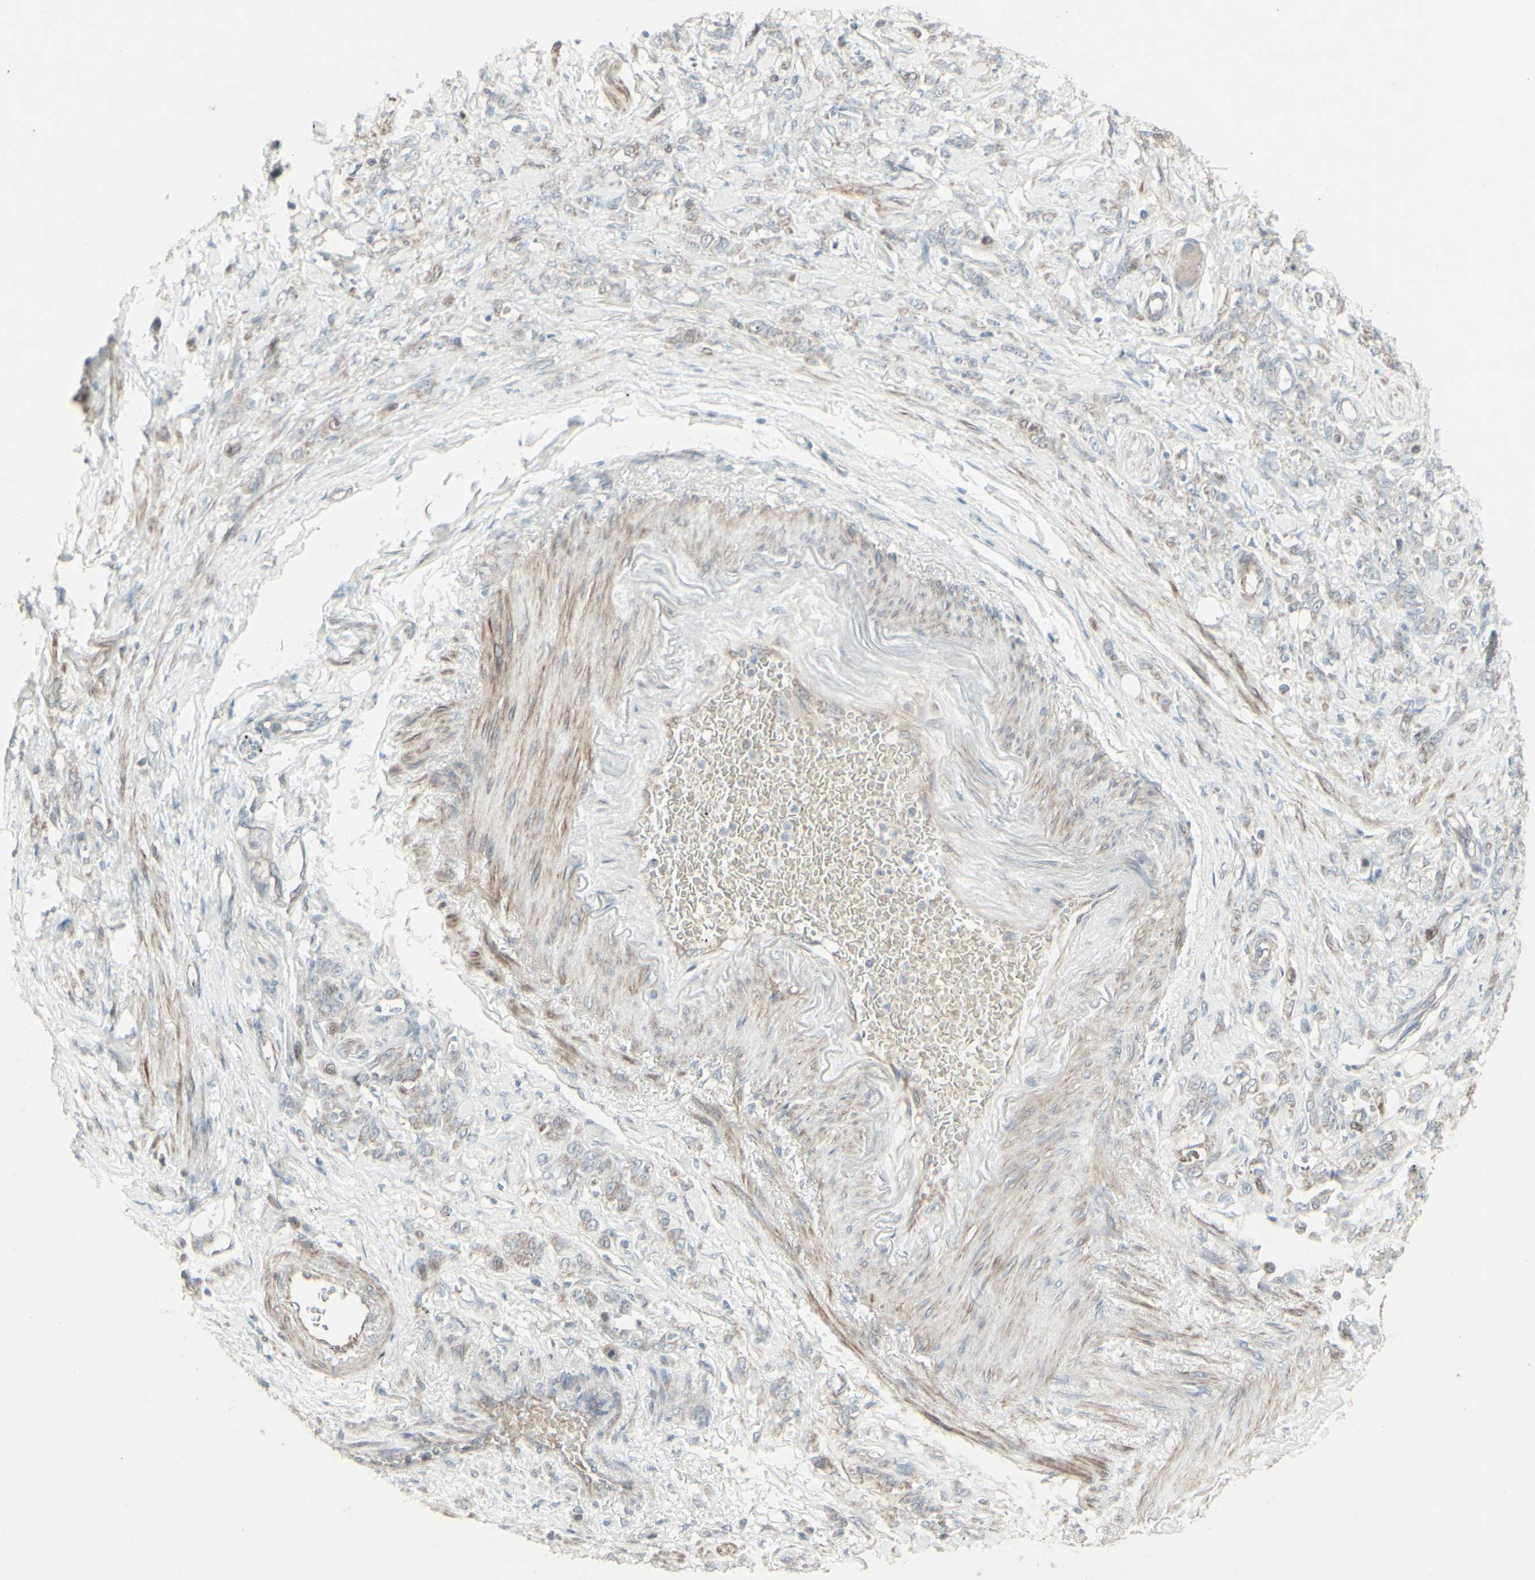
{"staining": {"intensity": "weak", "quantity": "25%-75%", "location": "cytoplasmic/membranous"}, "tissue": "stomach cancer", "cell_type": "Tumor cells", "image_type": "cancer", "snomed": [{"axis": "morphology", "description": "Adenocarcinoma, NOS"}, {"axis": "topography", "description": "Stomach"}], "caption": "Weak cytoplasmic/membranous protein staining is appreciated in about 25%-75% of tumor cells in stomach adenocarcinoma.", "gene": "GMNN", "patient": {"sex": "male", "age": 82}}